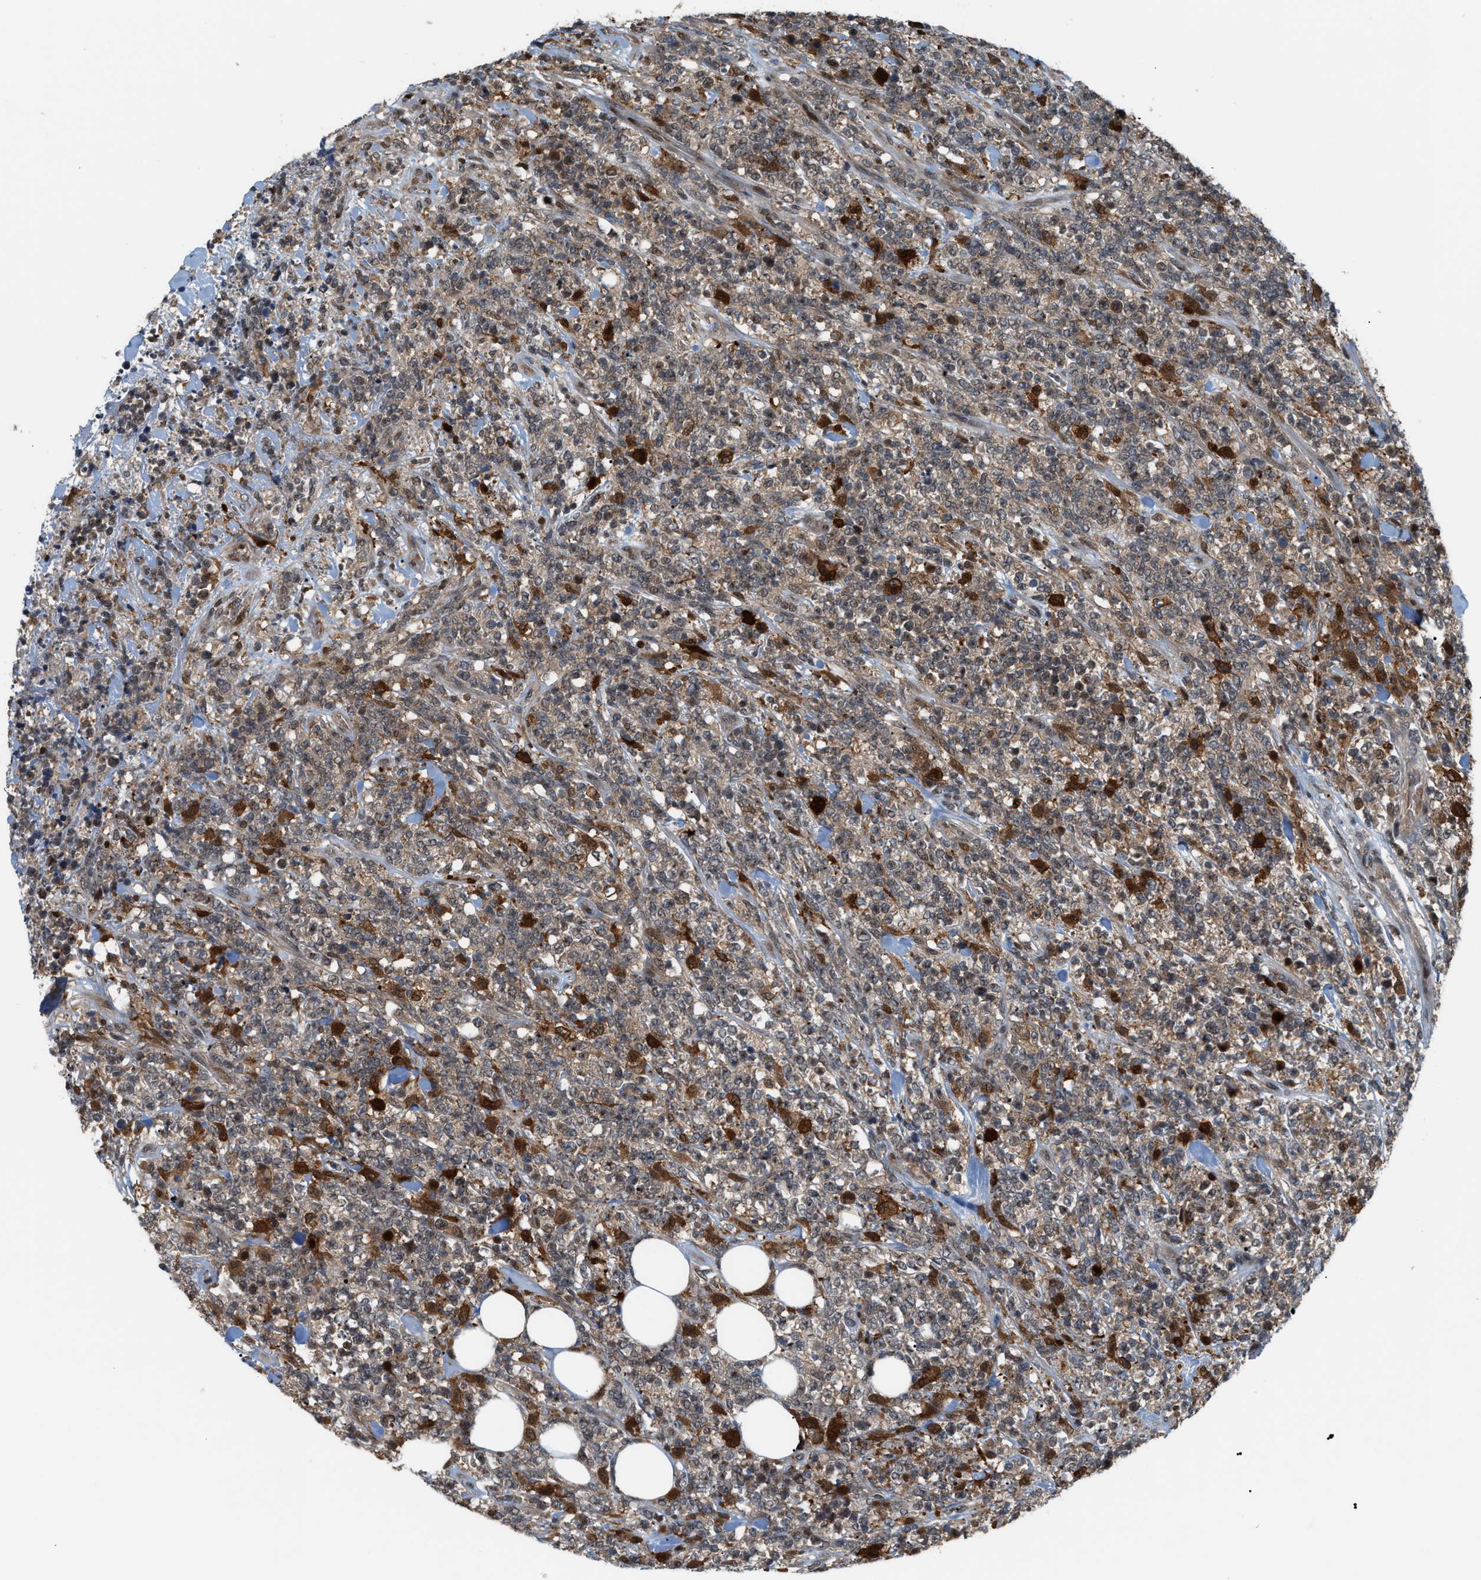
{"staining": {"intensity": "weak", "quantity": "25%-75%", "location": "cytoplasmic/membranous,nuclear"}, "tissue": "lymphoma", "cell_type": "Tumor cells", "image_type": "cancer", "snomed": [{"axis": "morphology", "description": "Malignant lymphoma, non-Hodgkin's type, High grade"}, {"axis": "topography", "description": "Soft tissue"}], "caption": "IHC staining of high-grade malignant lymphoma, non-Hodgkin's type, which exhibits low levels of weak cytoplasmic/membranous and nuclear positivity in about 25%-75% of tumor cells indicating weak cytoplasmic/membranous and nuclear protein positivity. The staining was performed using DAB (brown) for protein detection and nuclei were counterstained in hematoxylin (blue).", "gene": "RFFL", "patient": {"sex": "male", "age": 18}}